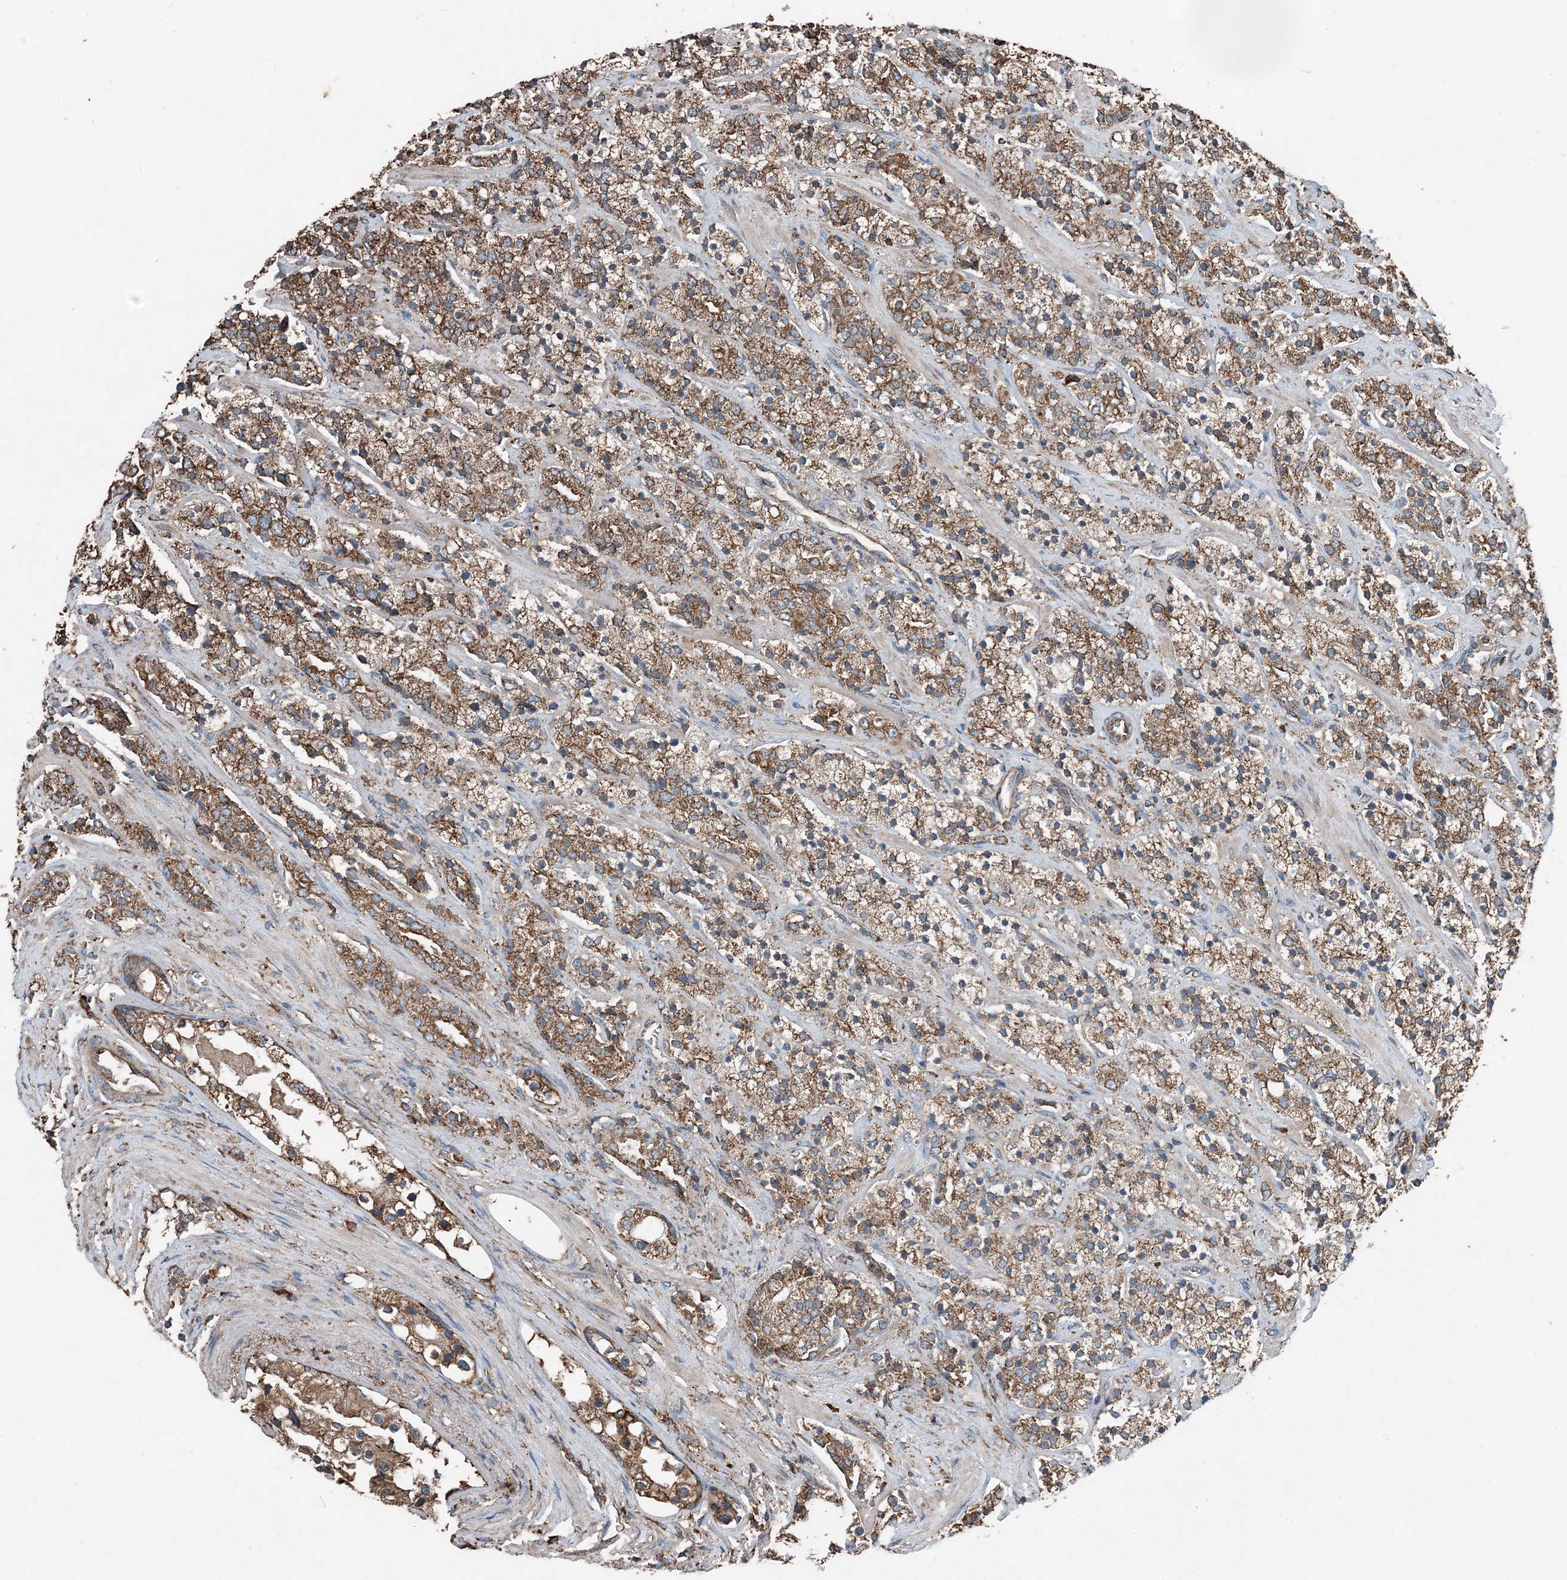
{"staining": {"intensity": "moderate", "quantity": ">75%", "location": "cytoplasmic/membranous"}, "tissue": "prostate cancer", "cell_type": "Tumor cells", "image_type": "cancer", "snomed": [{"axis": "morphology", "description": "Adenocarcinoma, High grade"}, {"axis": "topography", "description": "Prostate"}], "caption": "An image showing moderate cytoplasmic/membranous positivity in about >75% of tumor cells in prostate cancer, as visualized by brown immunohistochemical staining.", "gene": "PDIA6", "patient": {"sex": "male", "age": 71}}